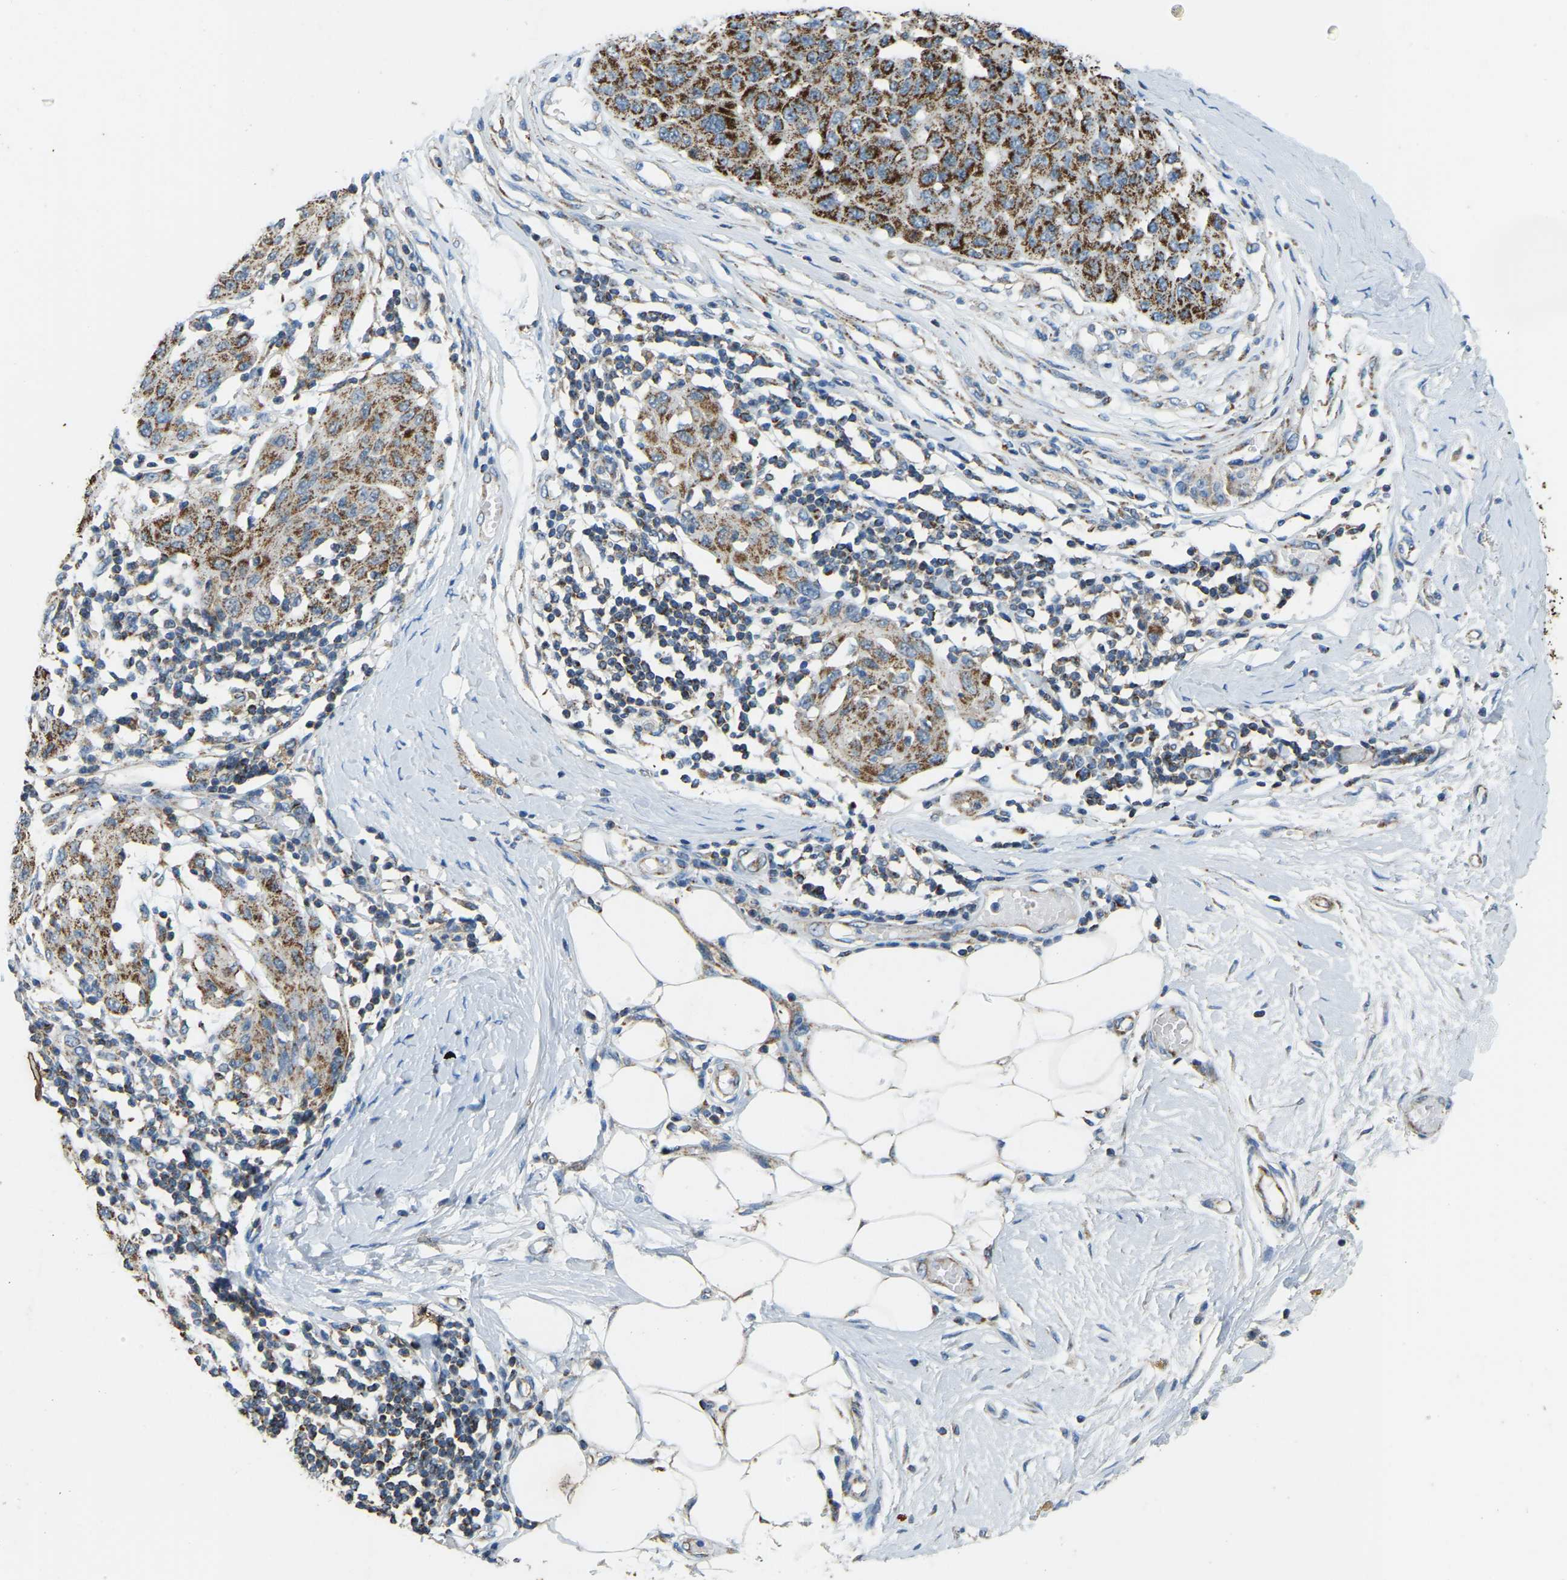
{"staining": {"intensity": "strong", "quantity": ">75%", "location": "cytoplasmic/membranous"}, "tissue": "melanoma", "cell_type": "Tumor cells", "image_type": "cancer", "snomed": [{"axis": "morphology", "description": "Normal tissue, NOS"}, {"axis": "morphology", "description": "Malignant melanoma, NOS"}, {"axis": "topography", "description": "Skin"}], "caption": "Malignant melanoma was stained to show a protein in brown. There is high levels of strong cytoplasmic/membranous positivity in approximately >75% of tumor cells.", "gene": "ZNF200", "patient": {"sex": "male", "age": 62}}